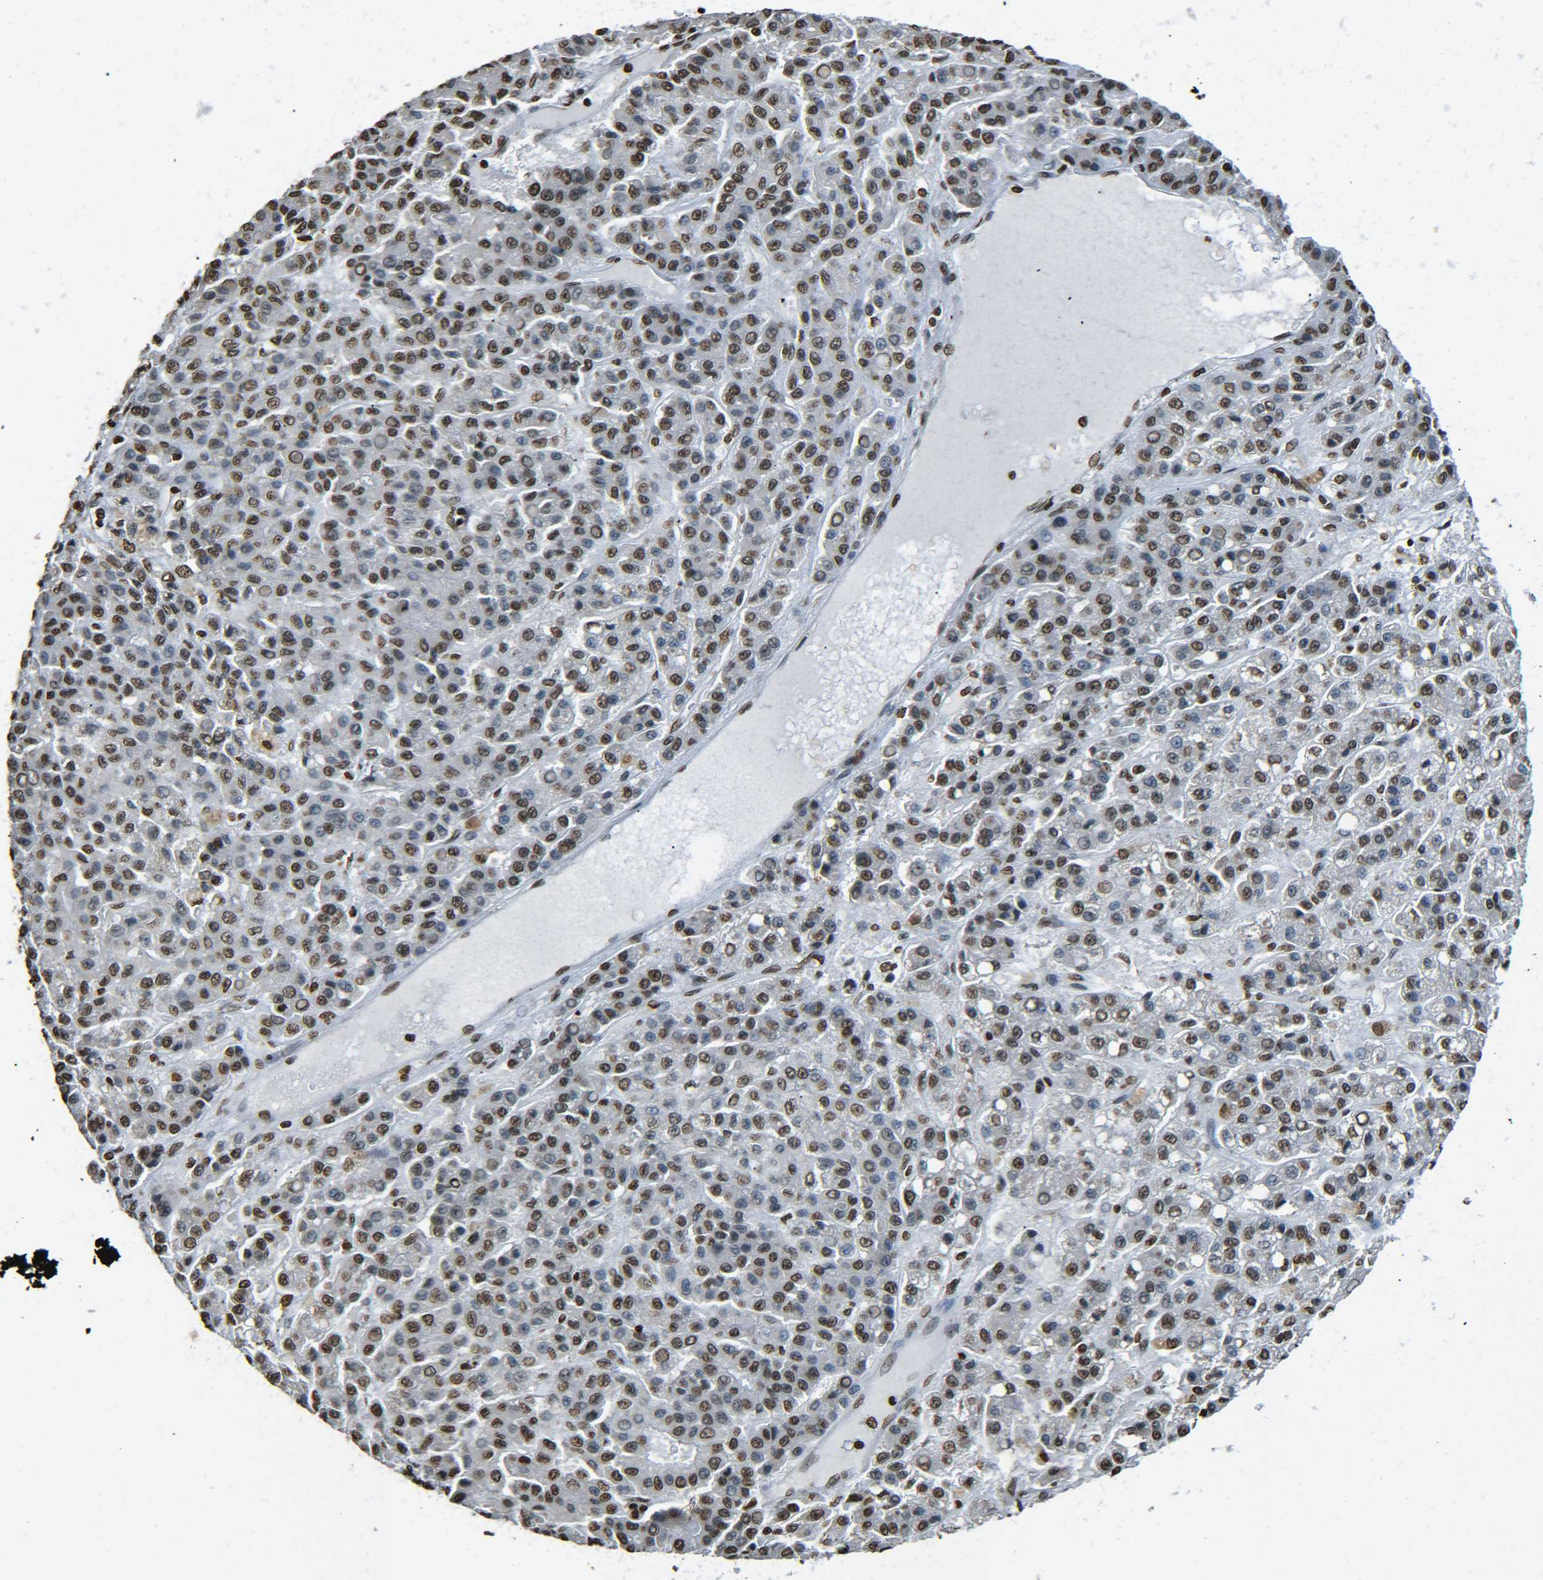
{"staining": {"intensity": "moderate", "quantity": ">75%", "location": "nuclear"}, "tissue": "liver cancer", "cell_type": "Tumor cells", "image_type": "cancer", "snomed": [{"axis": "morphology", "description": "Carcinoma, Hepatocellular, NOS"}, {"axis": "topography", "description": "Liver"}], "caption": "This is an image of immunohistochemistry (IHC) staining of liver hepatocellular carcinoma, which shows moderate staining in the nuclear of tumor cells.", "gene": "H4C16", "patient": {"sex": "male", "age": 70}}